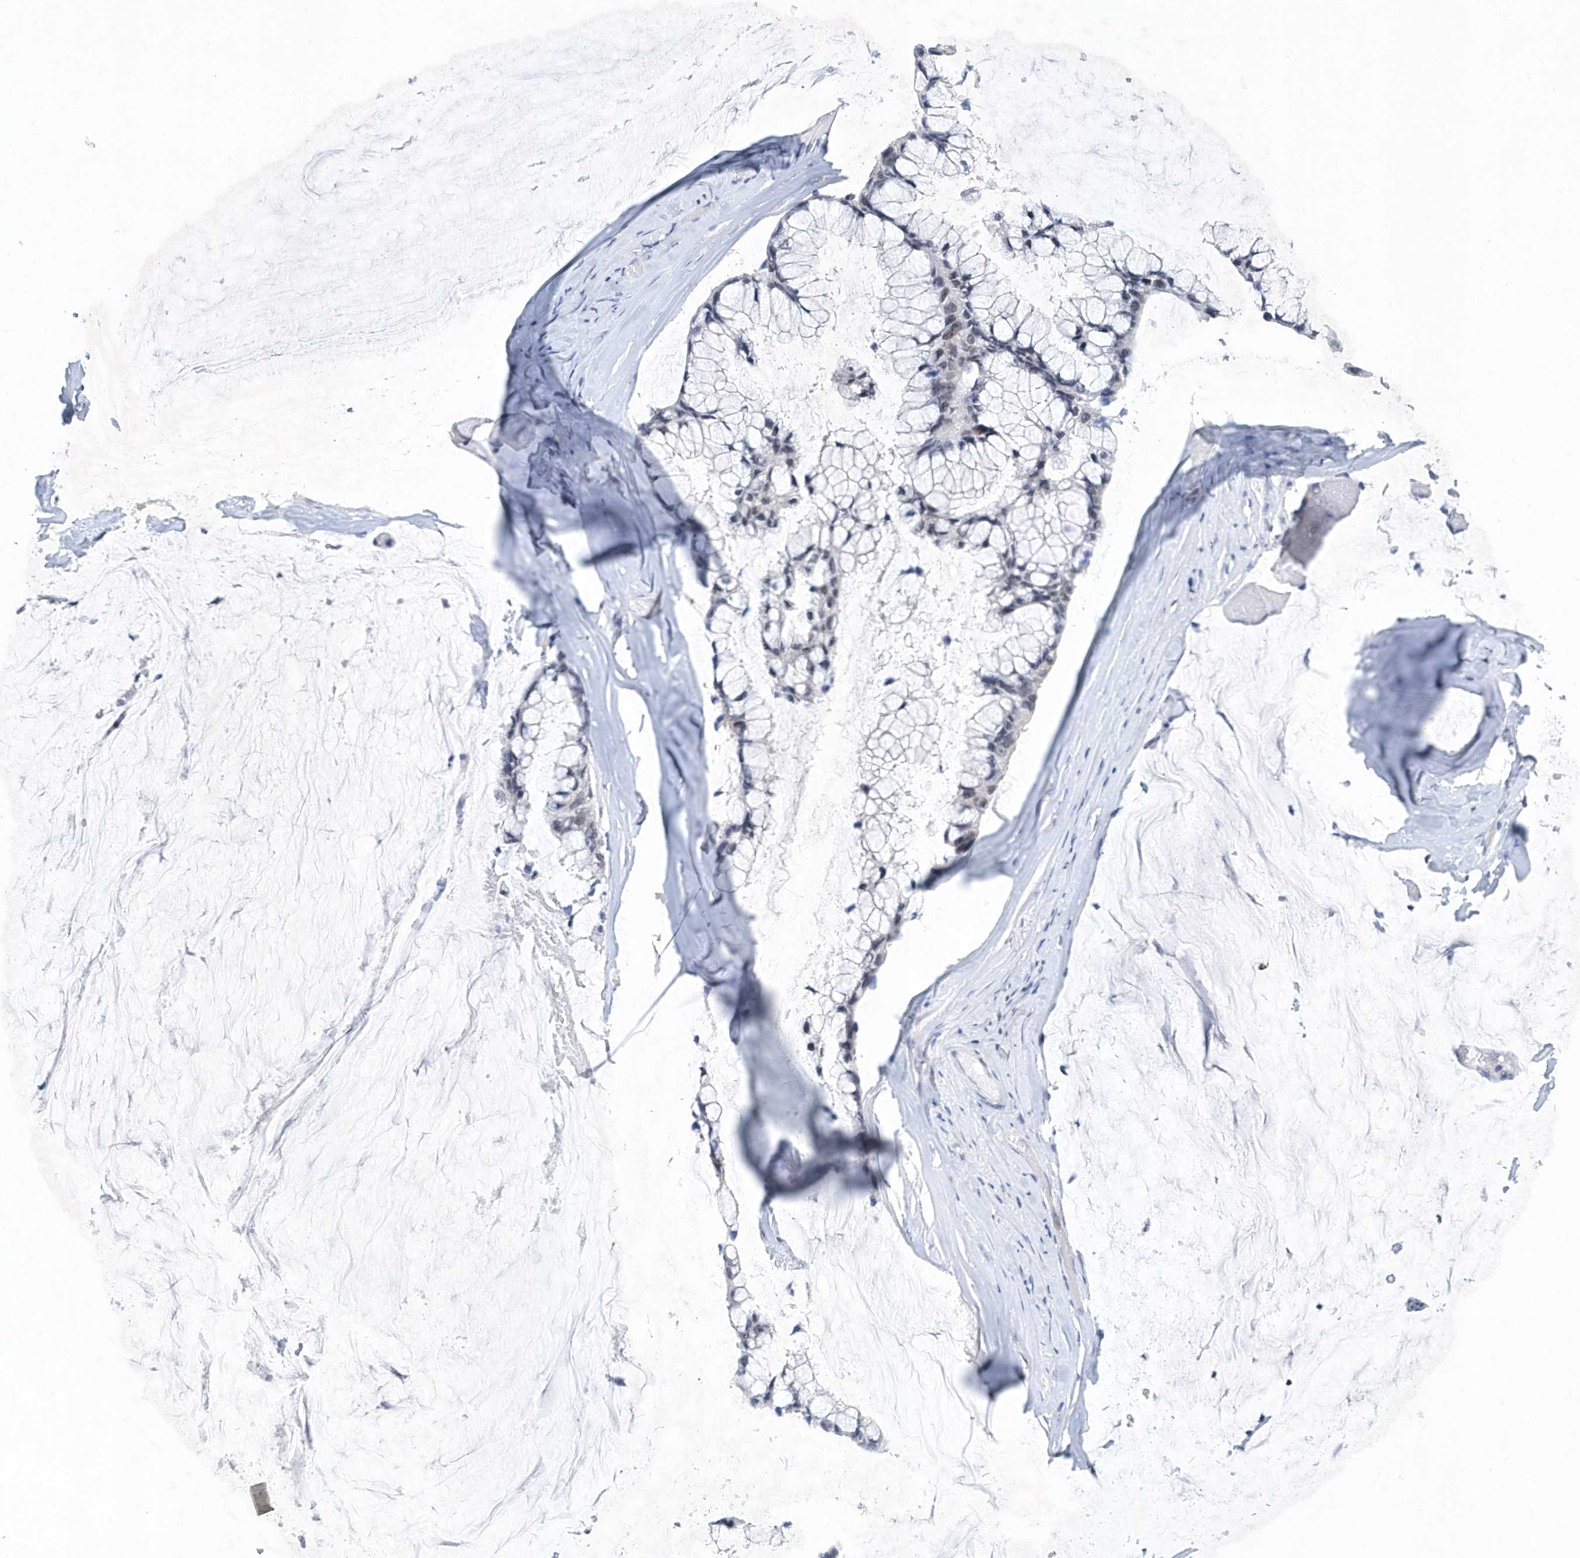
{"staining": {"intensity": "negative", "quantity": "none", "location": "none"}, "tissue": "ovarian cancer", "cell_type": "Tumor cells", "image_type": "cancer", "snomed": [{"axis": "morphology", "description": "Cystadenocarcinoma, mucinous, NOS"}, {"axis": "topography", "description": "Ovary"}], "caption": "DAB (3,3'-diaminobenzidine) immunohistochemical staining of human ovarian cancer shows no significant staining in tumor cells.", "gene": "SRGAP3", "patient": {"sex": "female", "age": 39}}